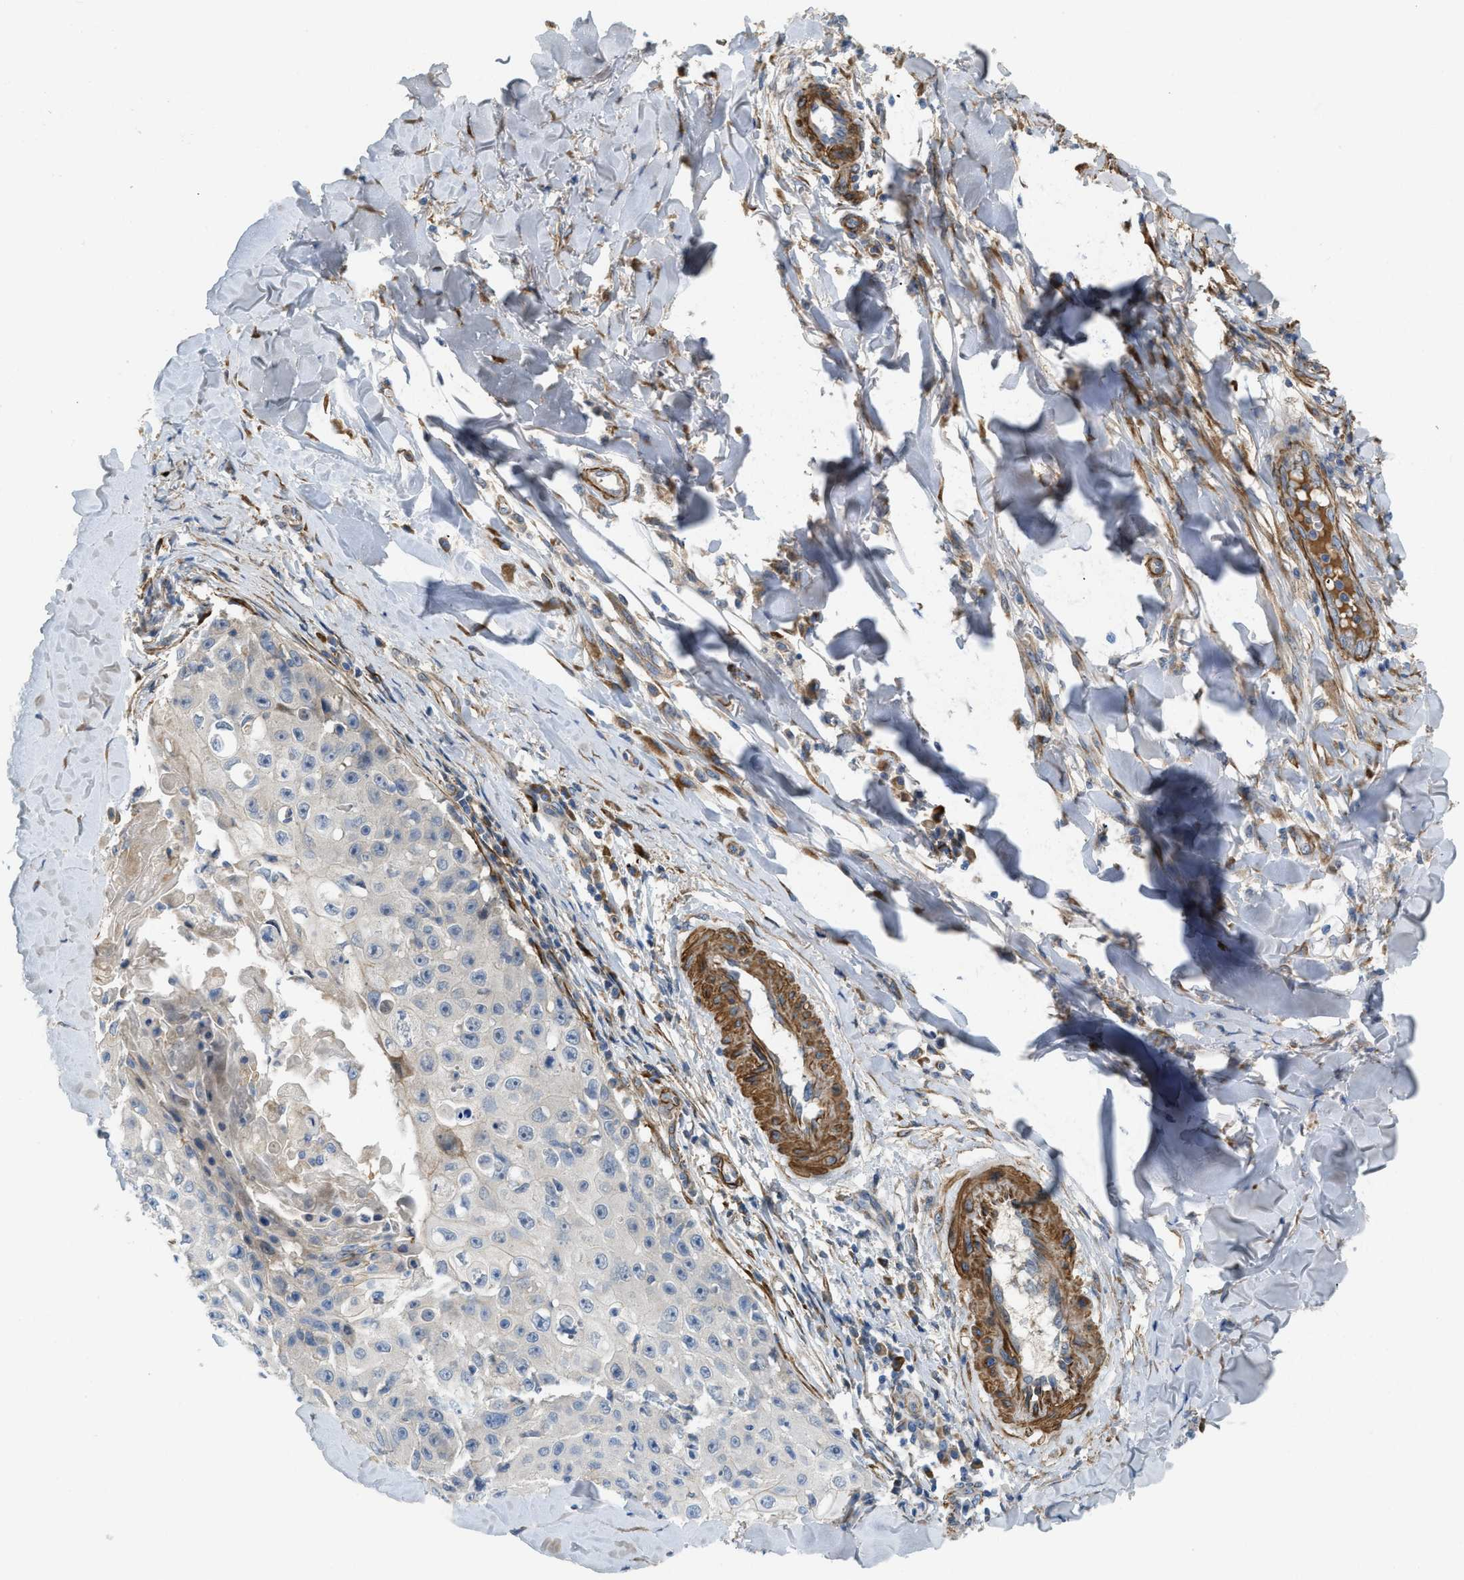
{"staining": {"intensity": "negative", "quantity": "none", "location": "none"}, "tissue": "skin cancer", "cell_type": "Tumor cells", "image_type": "cancer", "snomed": [{"axis": "morphology", "description": "Squamous cell carcinoma, NOS"}, {"axis": "topography", "description": "Skin"}], "caption": "Skin cancer (squamous cell carcinoma) was stained to show a protein in brown. There is no significant expression in tumor cells. (DAB IHC visualized using brightfield microscopy, high magnification).", "gene": "BMPR1A", "patient": {"sex": "male", "age": 86}}